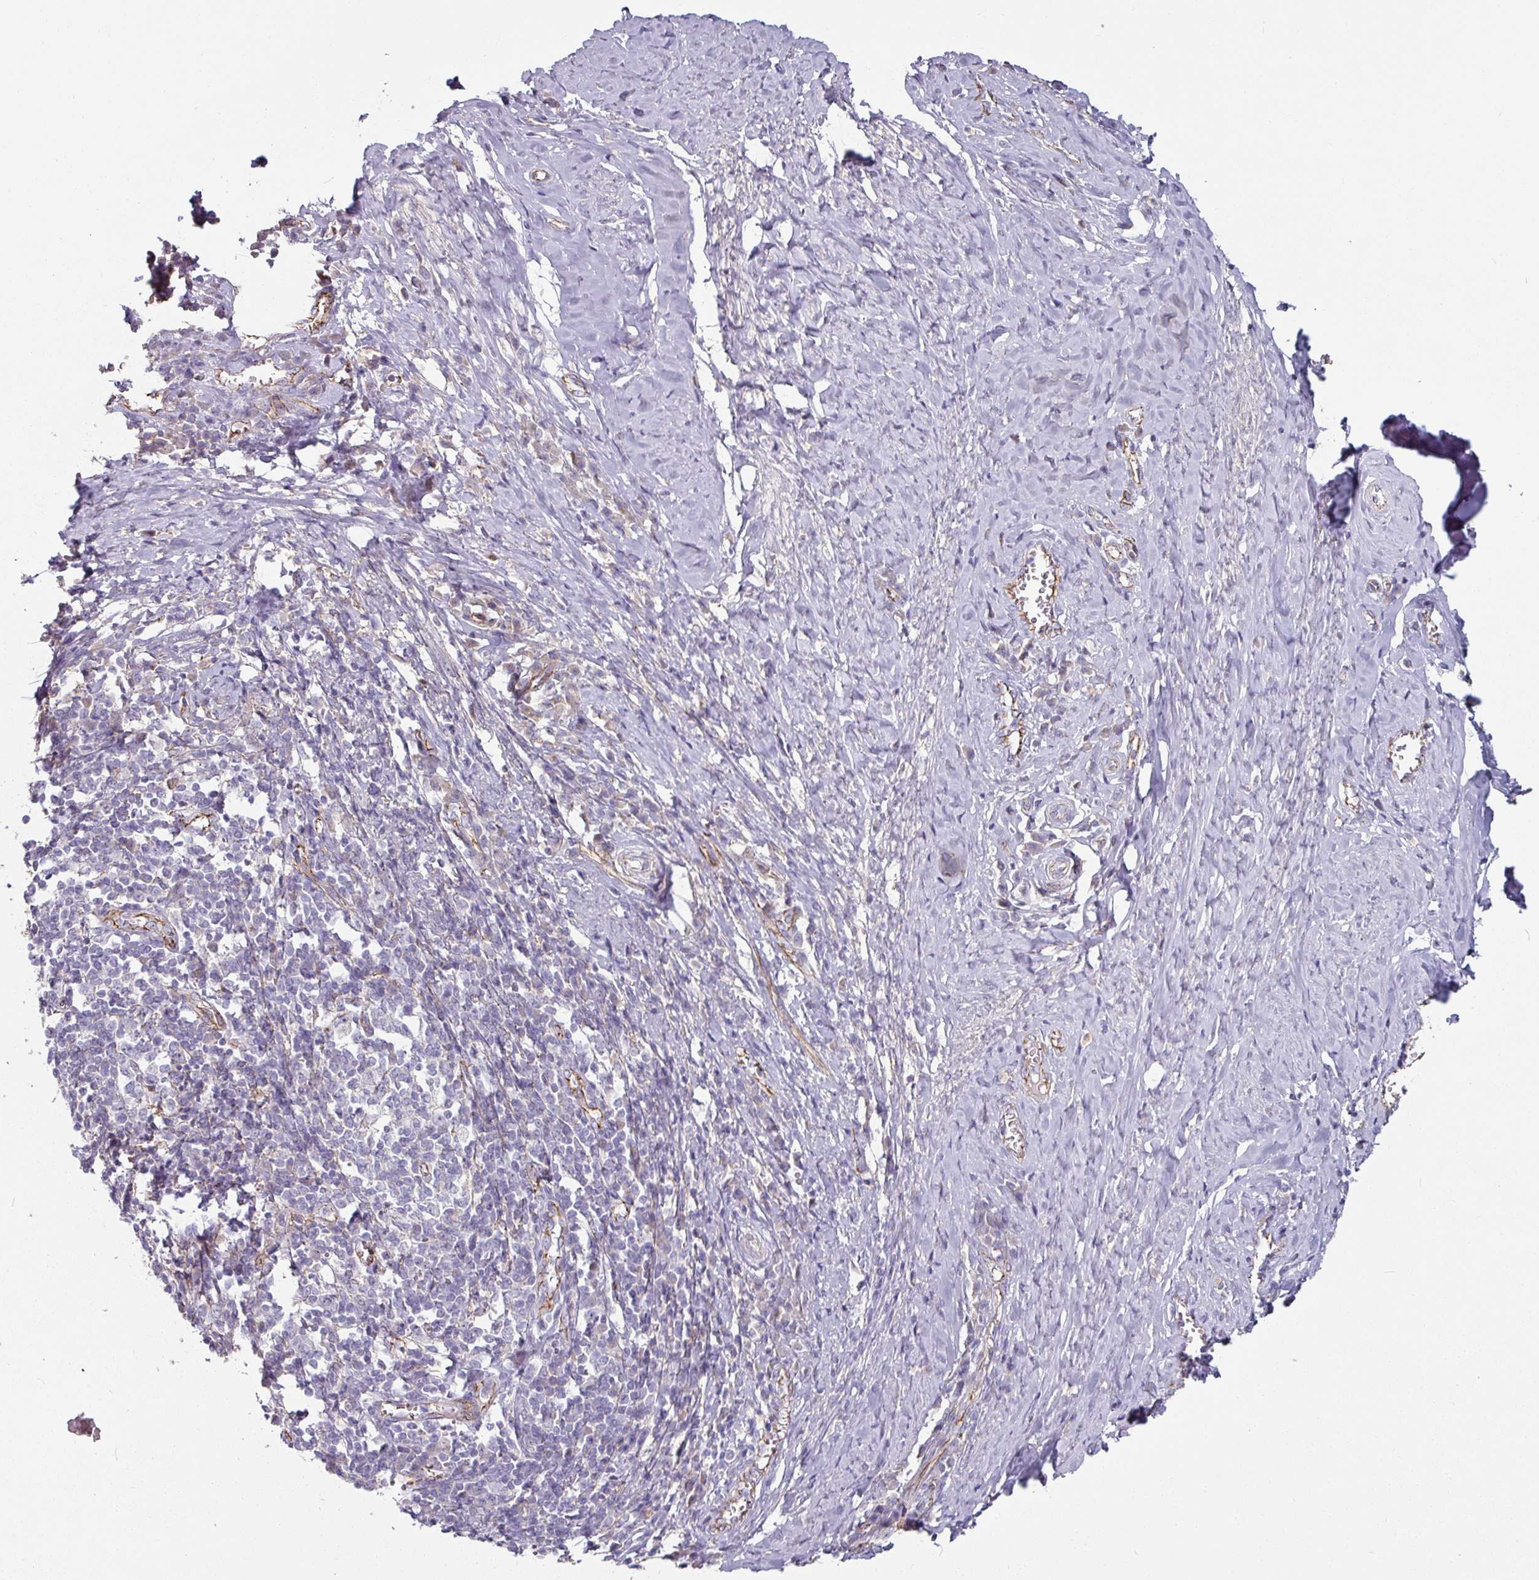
{"staining": {"intensity": "moderate", "quantity": "25%-75%", "location": "cytoplasmic/membranous"}, "tissue": "cervical cancer", "cell_type": "Tumor cells", "image_type": "cancer", "snomed": [{"axis": "morphology", "description": "Squamous cell carcinoma, NOS"}, {"axis": "topography", "description": "Cervix"}], "caption": "The immunohistochemical stain highlights moderate cytoplasmic/membranous expression in tumor cells of cervical cancer tissue. Using DAB (3,3'-diaminobenzidine) (brown) and hematoxylin (blue) stains, captured at high magnification using brightfield microscopy.", "gene": "JUP", "patient": {"sex": "female", "age": 46}}